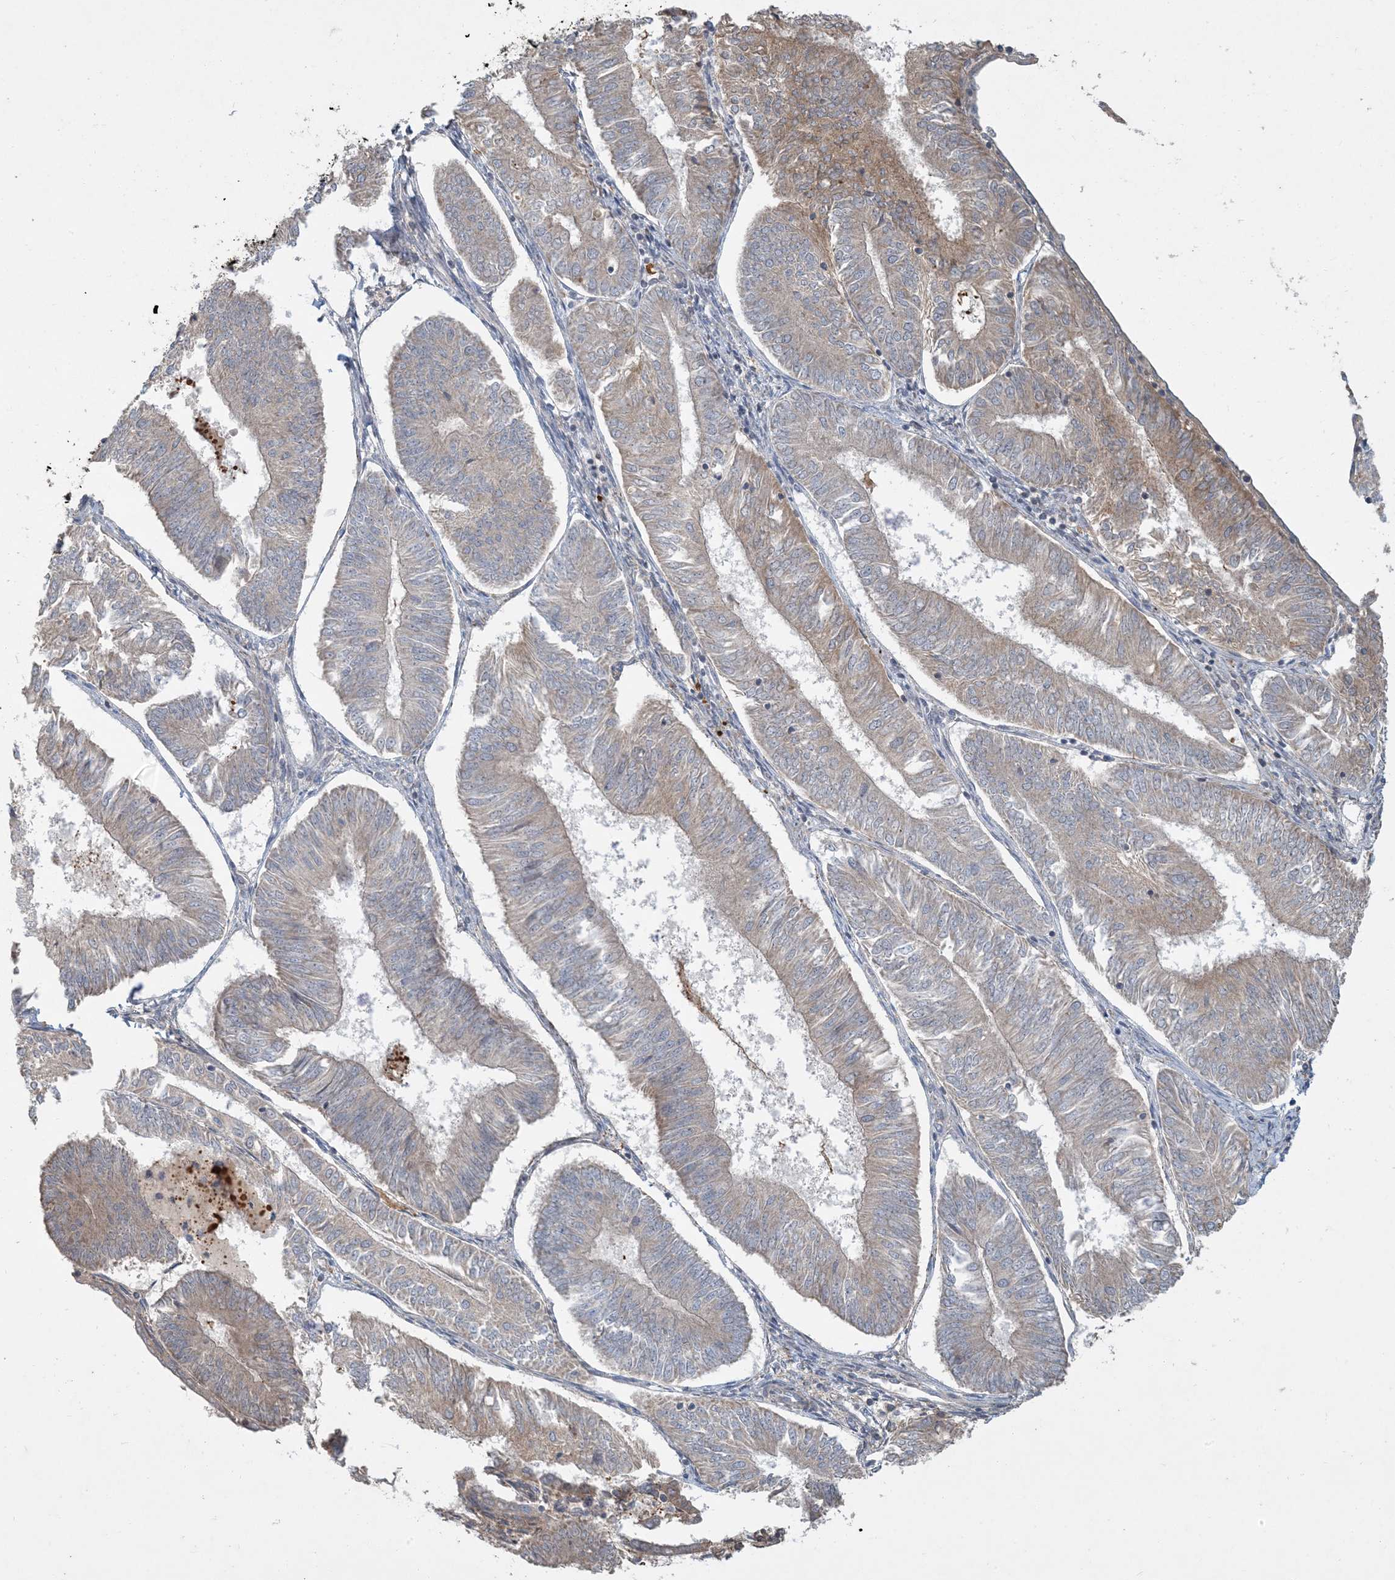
{"staining": {"intensity": "weak", "quantity": ">75%", "location": "cytoplasmic/membranous"}, "tissue": "endometrial cancer", "cell_type": "Tumor cells", "image_type": "cancer", "snomed": [{"axis": "morphology", "description": "Adenocarcinoma, NOS"}, {"axis": "topography", "description": "Endometrium"}], "caption": "IHC of human endometrial adenocarcinoma reveals low levels of weak cytoplasmic/membranous expression in about >75% of tumor cells.", "gene": "LTN1", "patient": {"sex": "female", "age": 58}}